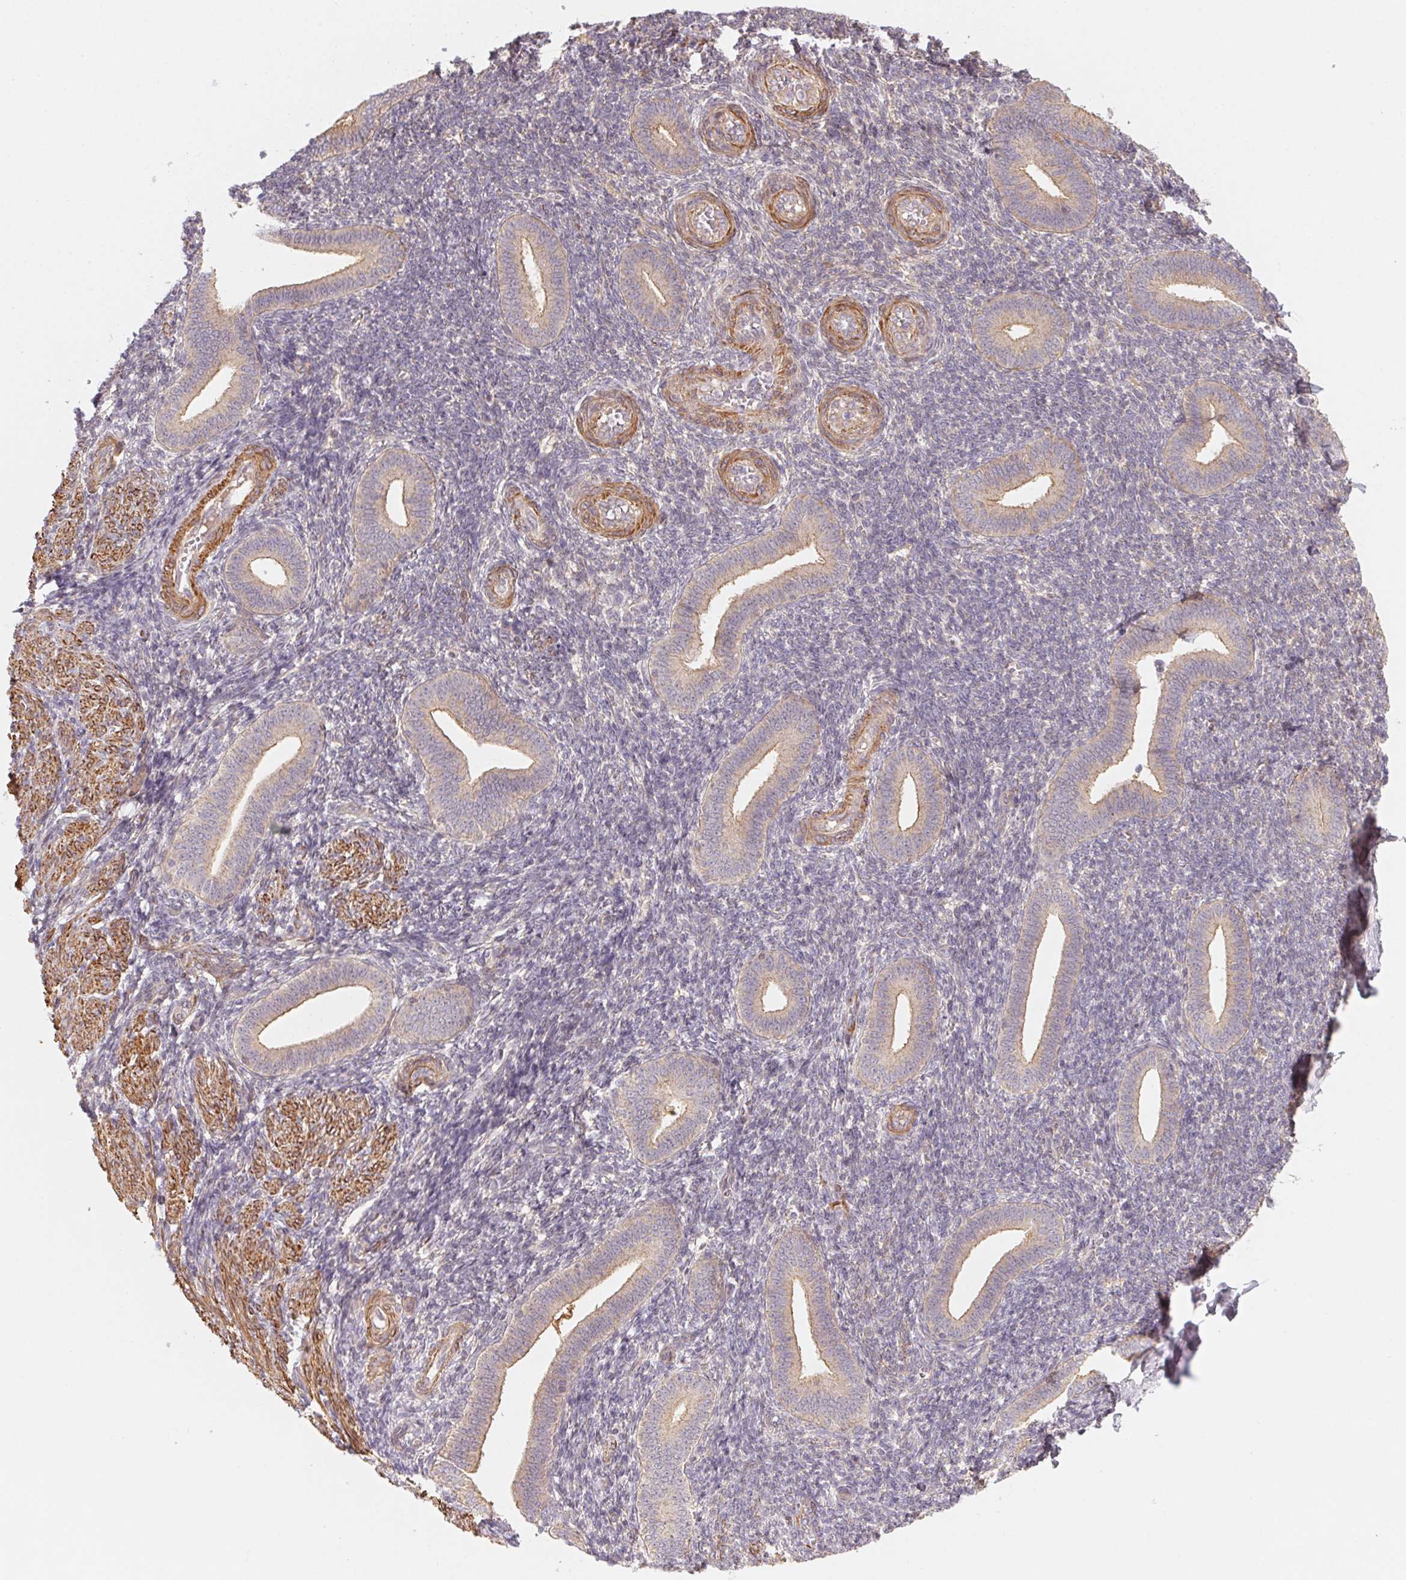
{"staining": {"intensity": "negative", "quantity": "none", "location": "none"}, "tissue": "endometrium", "cell_type": "Cells in endometrial stroma", "image_type": "normal", "snomed": [{"axis": "morphology", "description": "Normal tissue, NOS"}, {"axis": "topography", "description": "Endometrium"}], "caption": "Immunohistochemistry (IHC) of normal human endometrium demonstrates no expression in cells in endometrial stroma.", "gene": "CCDC112", "patient": {"sex": "female", "age": 25}}